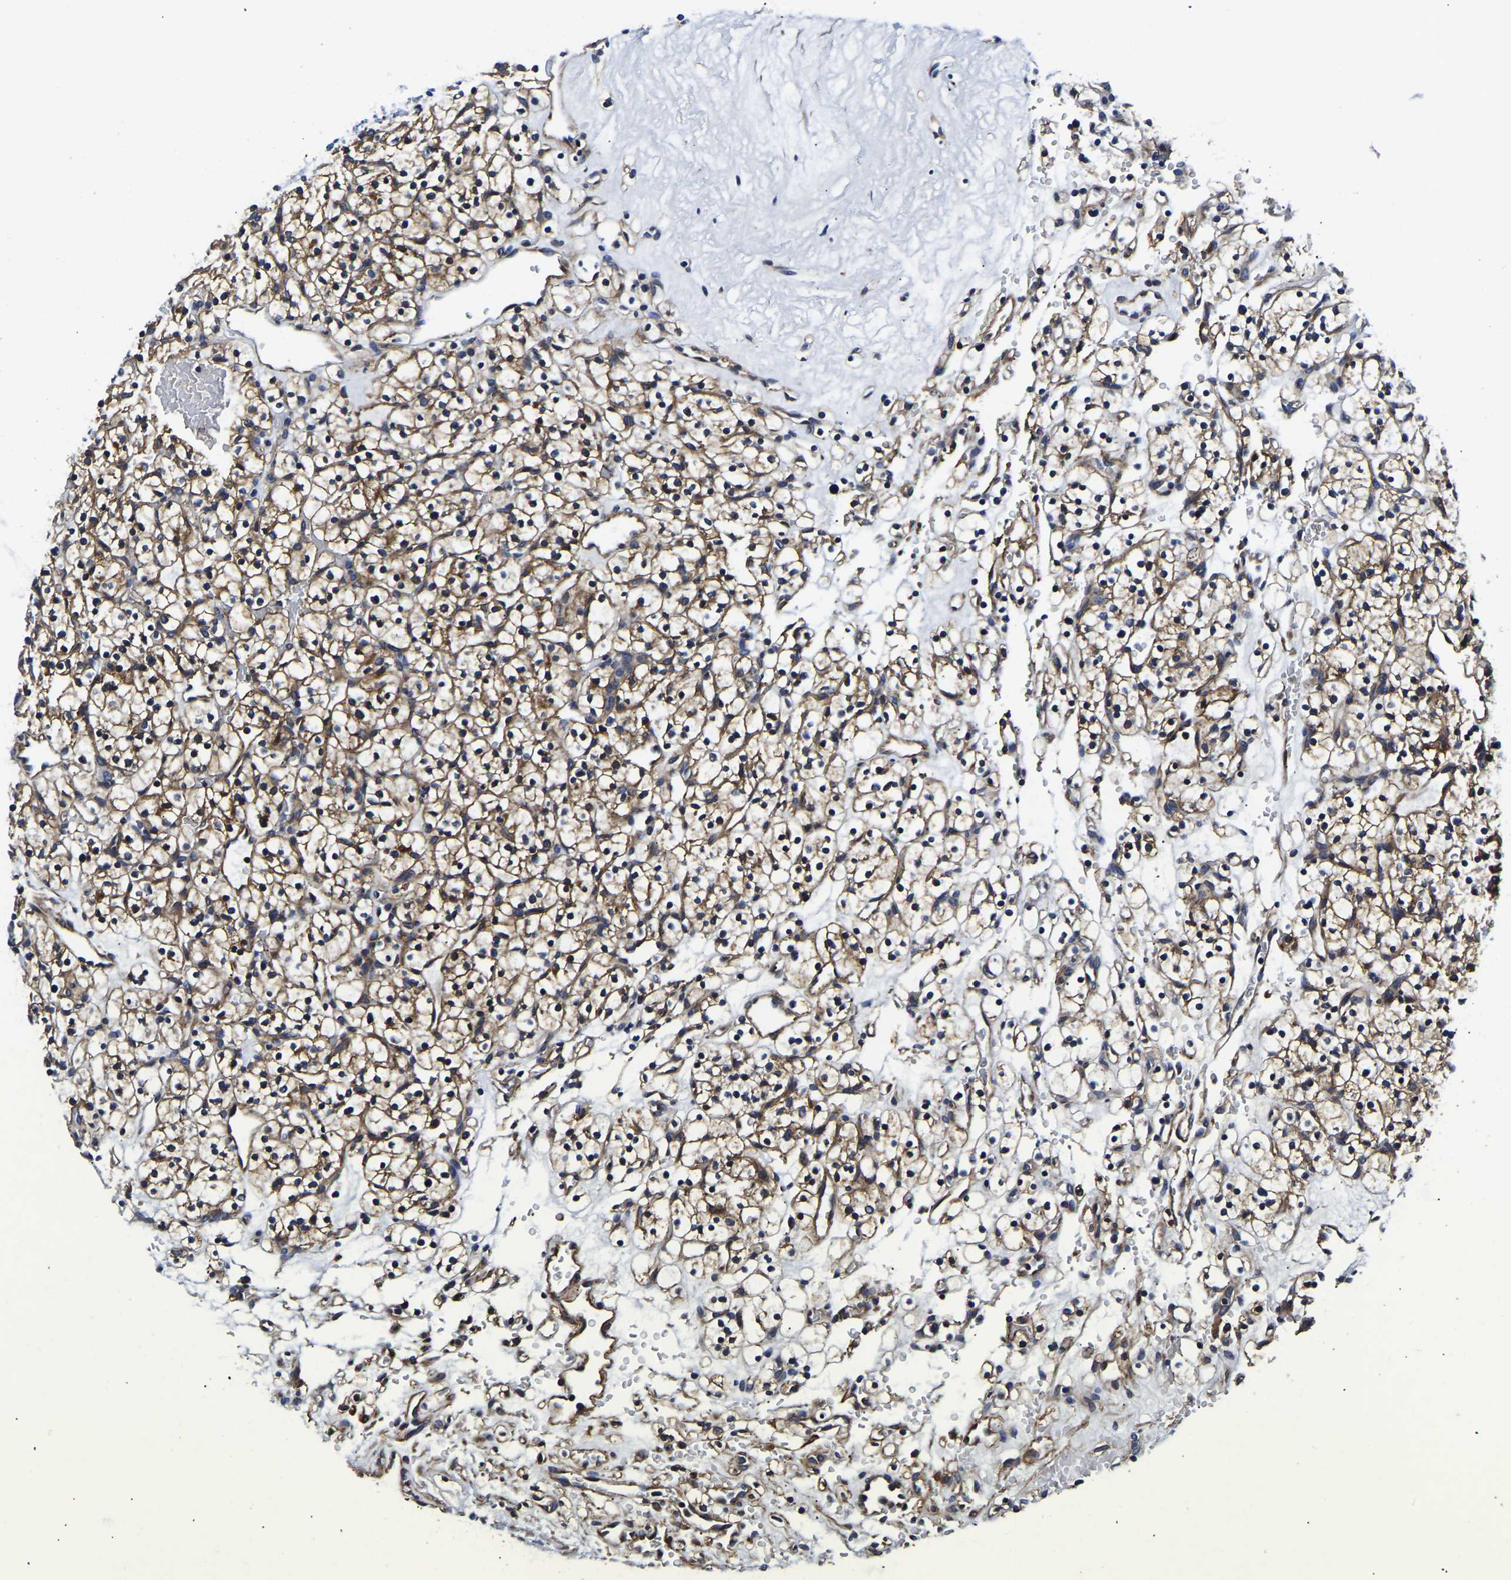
{"staining": {"intensity": "moderate", "quantity": ">75%", "location": "cytoplasmic/membranous"}, "tissue": "renal cancer", "cell_type": "Tumor cells", "image_type": "cancer", "snomed": [{"axis": "morphology", "description": "Adenocarcinoma, NOS"}, {"axis": "topography", "description": "Kidney"}], "caption": "Renal adenocarcinoma stained with a brown dye shows moderate cytoplasmic/membranous positive positivity in about >75% of tumor cells.", "gene": "KCTD17", "patient": {"sex": "female", "age": 57}}